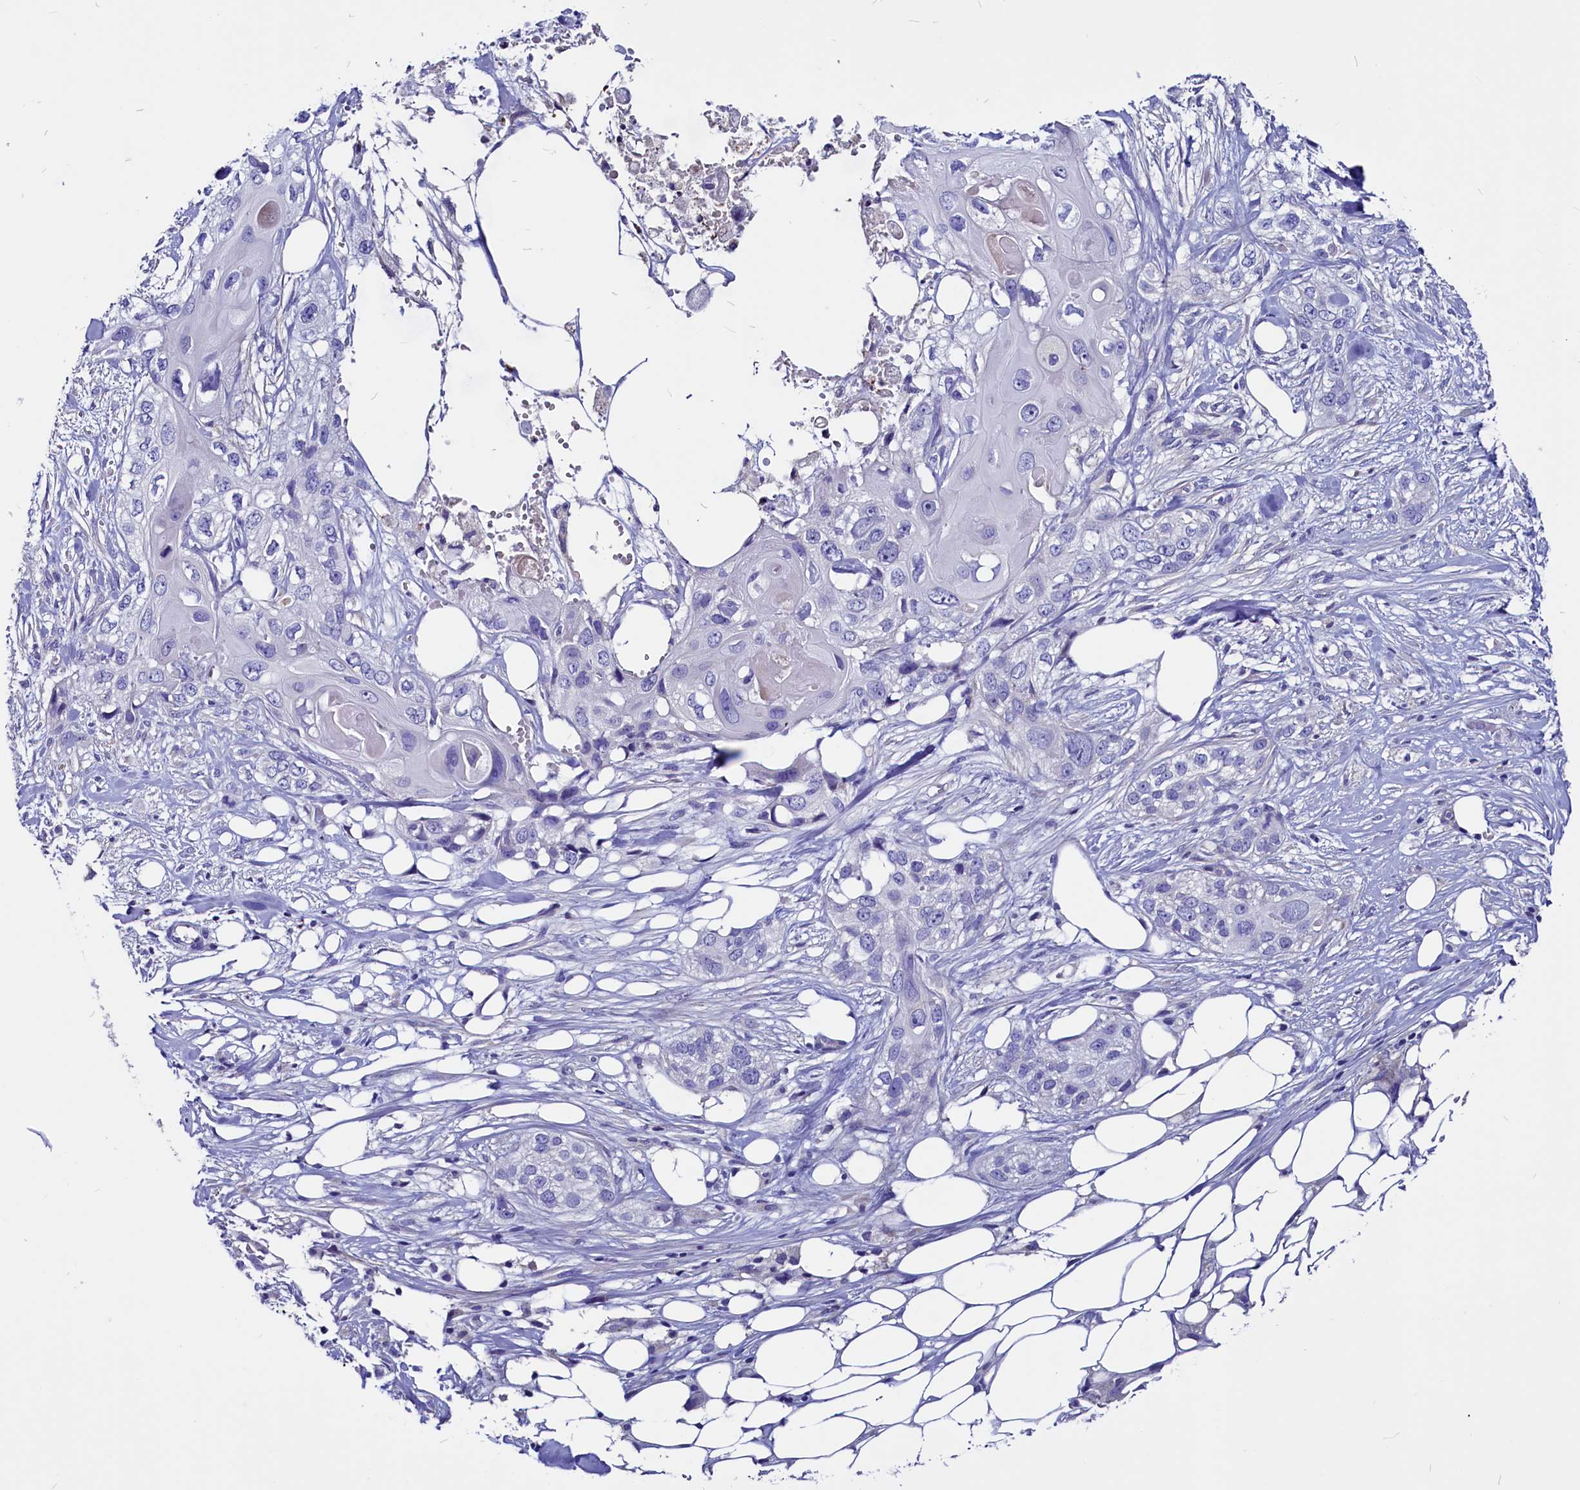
{"staining": {"intensity": "negative", "quantity": "none", "location": "none"}, "tissue": "skin cancer", "cell_type": "Tumor cells", "image_type": "cancer", "snomed": [{"axis": "morphology", "description": "Normal tissue, NOS"}, {"axis": "morphology", "description": "Squamous cell carcinoma, NOS"}, {"axis": "topography", "description": "Skin"}], "caption": "Immunohistochemistry (IHC) image of neoplastic tissue: squamous cell carcinoma (skin) stained with DAB (3,3'-diaminobenzidine) exhibits no significant protein expression in tumor cells.", "gene": "CCBE1", "patient": {"sex": "male", "age": 72}}